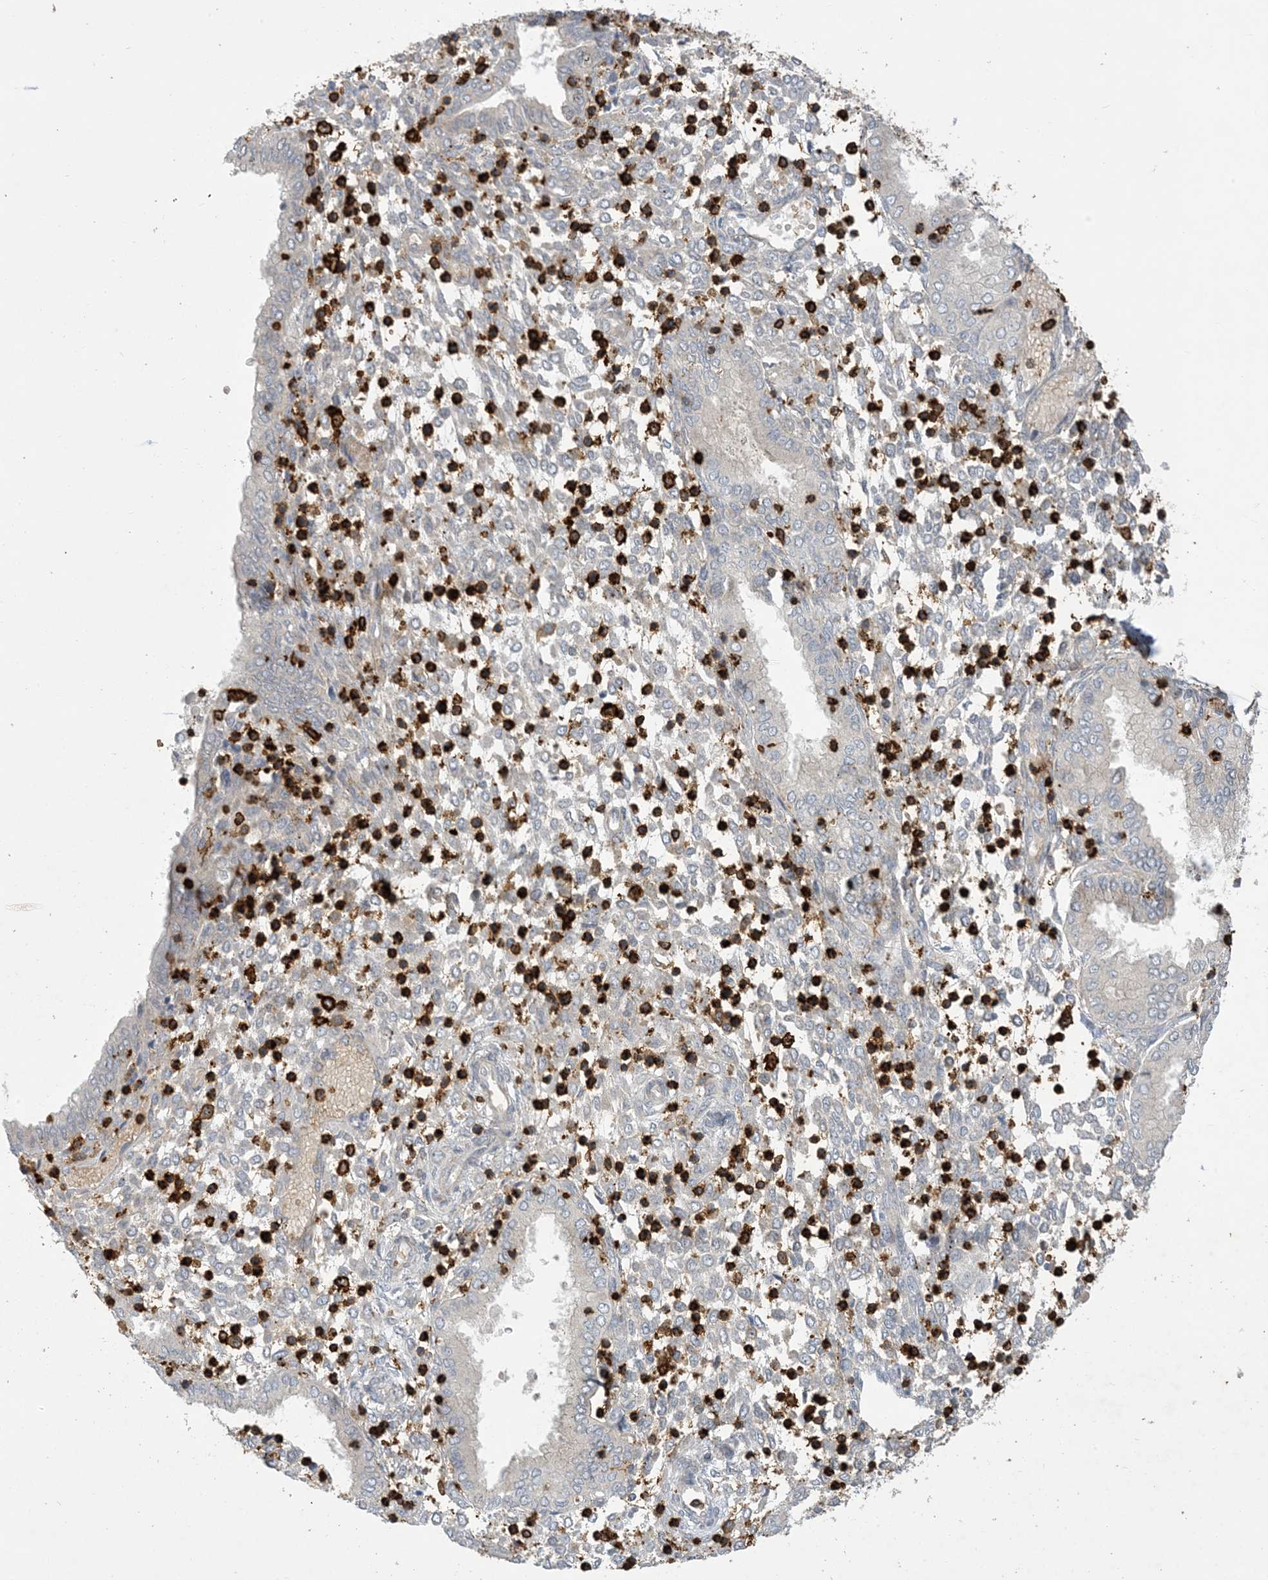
{"staining": {"intensity": "negative", "quantity": "none", "location": "none"}, "tissue": "endometrium", "cell_type": "Cells in endometrial stroma", "image_type": "normal", "snomed": [{"axis": "morphology", "description": "Normal tissue, NOS"}, {"axis": "topography", "description": "Endometrium"}], "caption": "This is a histopathology image of immunohistochemistry (IHC) staining of unremarkable endometrium, which shows no expression in cells in endometrial stroma.", "gene": "AK9", "patient": {"sex": "female", "age": 53}}